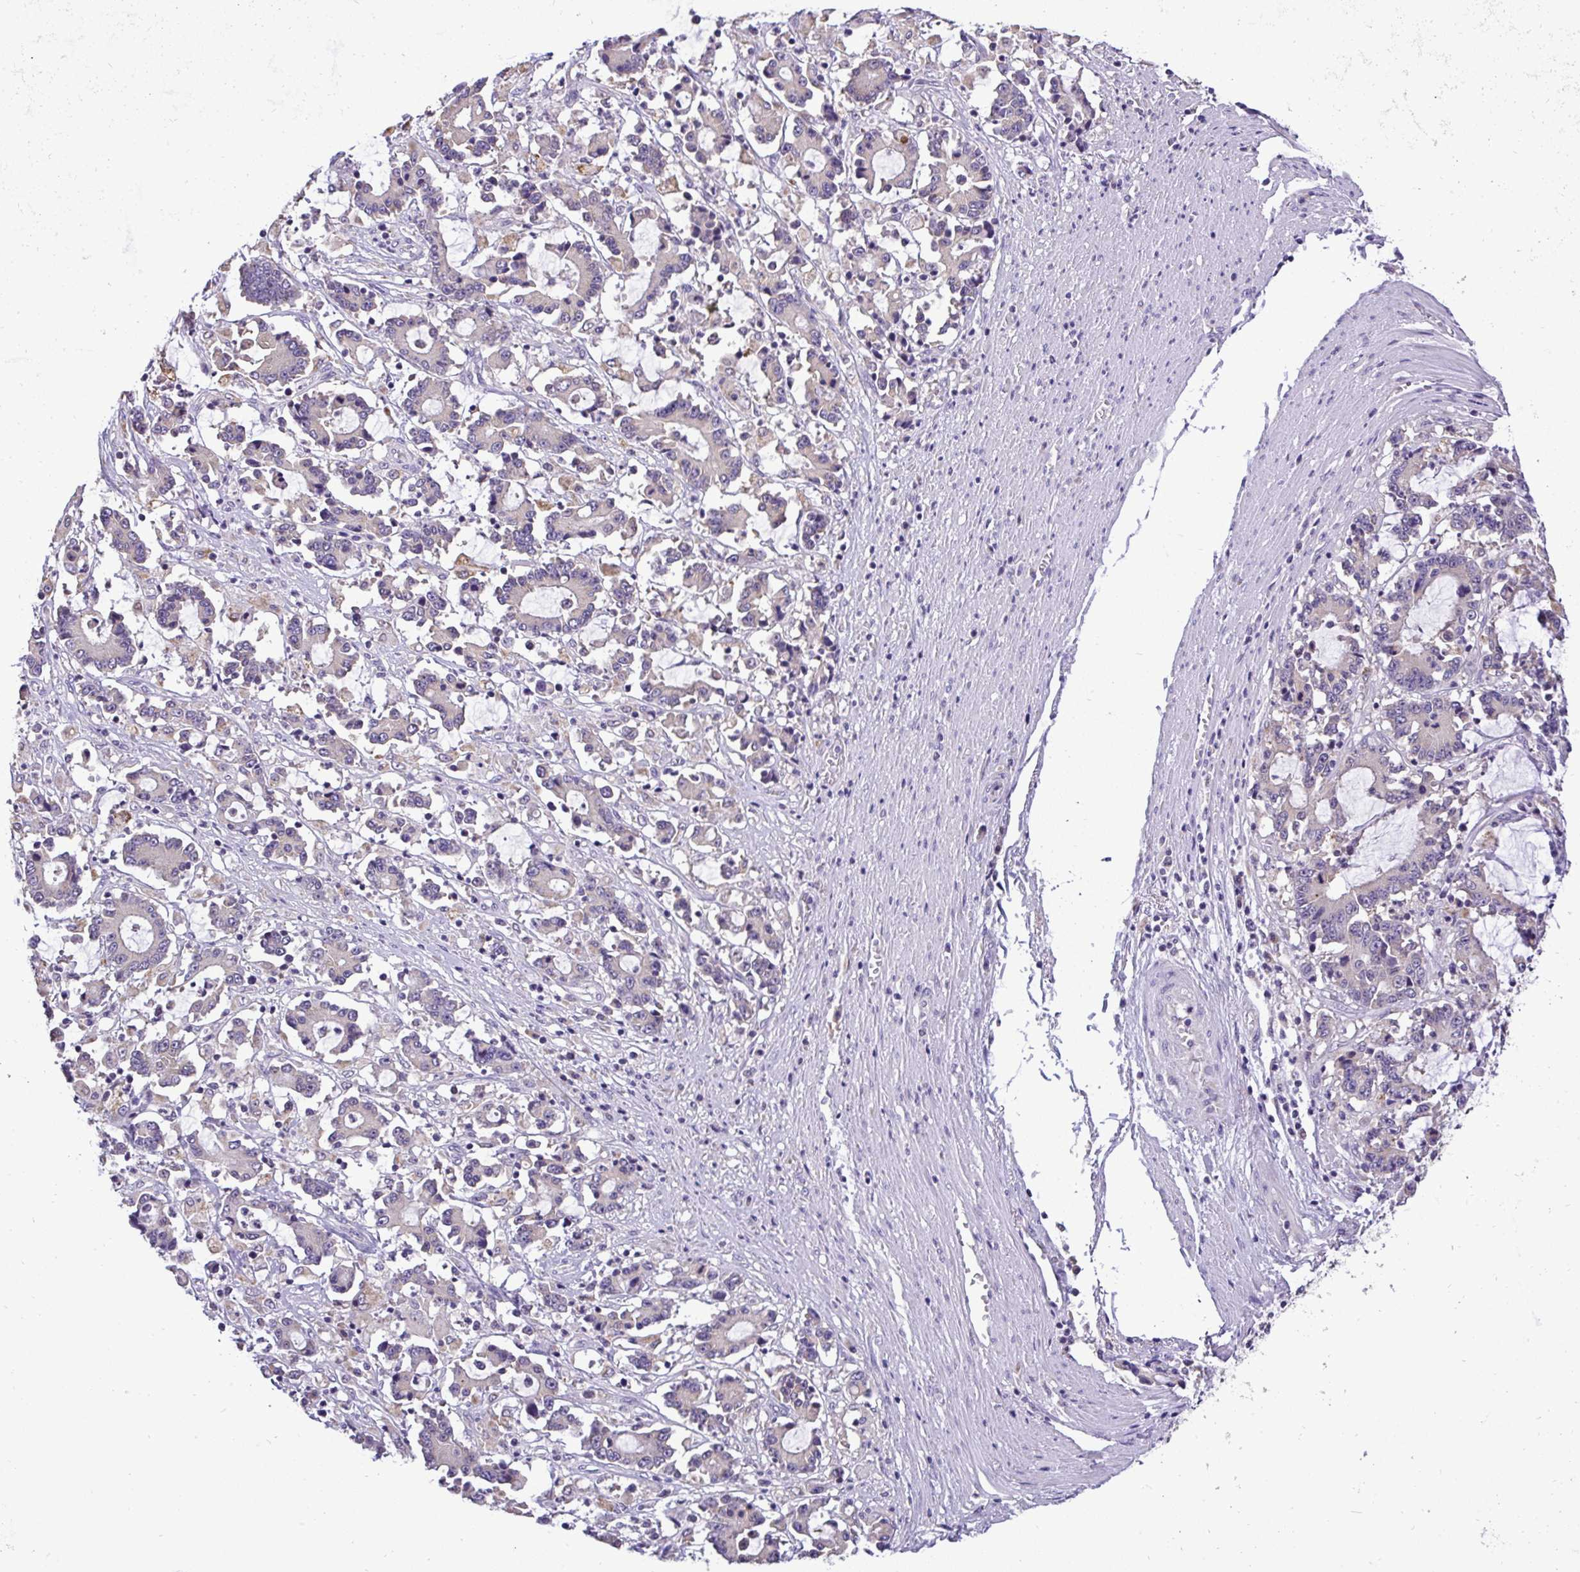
{"staining": {"intensity": "weak", "quantity": "25%-75%", "location": "cytoplasmic/membranous"}, "tissue": "stomach cancer", "cell_type": "Tumor cells", "image_type": "cancer", "snomed": [{"axis": "morphology", "description": "Adenocarcinoma, NOS"}, {"axis": "topography", "description": "Stomach, upper"}], "caption": "The image exhibits staining of stomach cancer (adenocarcinoma), revealing weak cytoplasmic/membranous protein positivity (brown color) within tumor cells.", "gene": "ST8SIA2", "patient": {"sex": "male", "age": 68}}